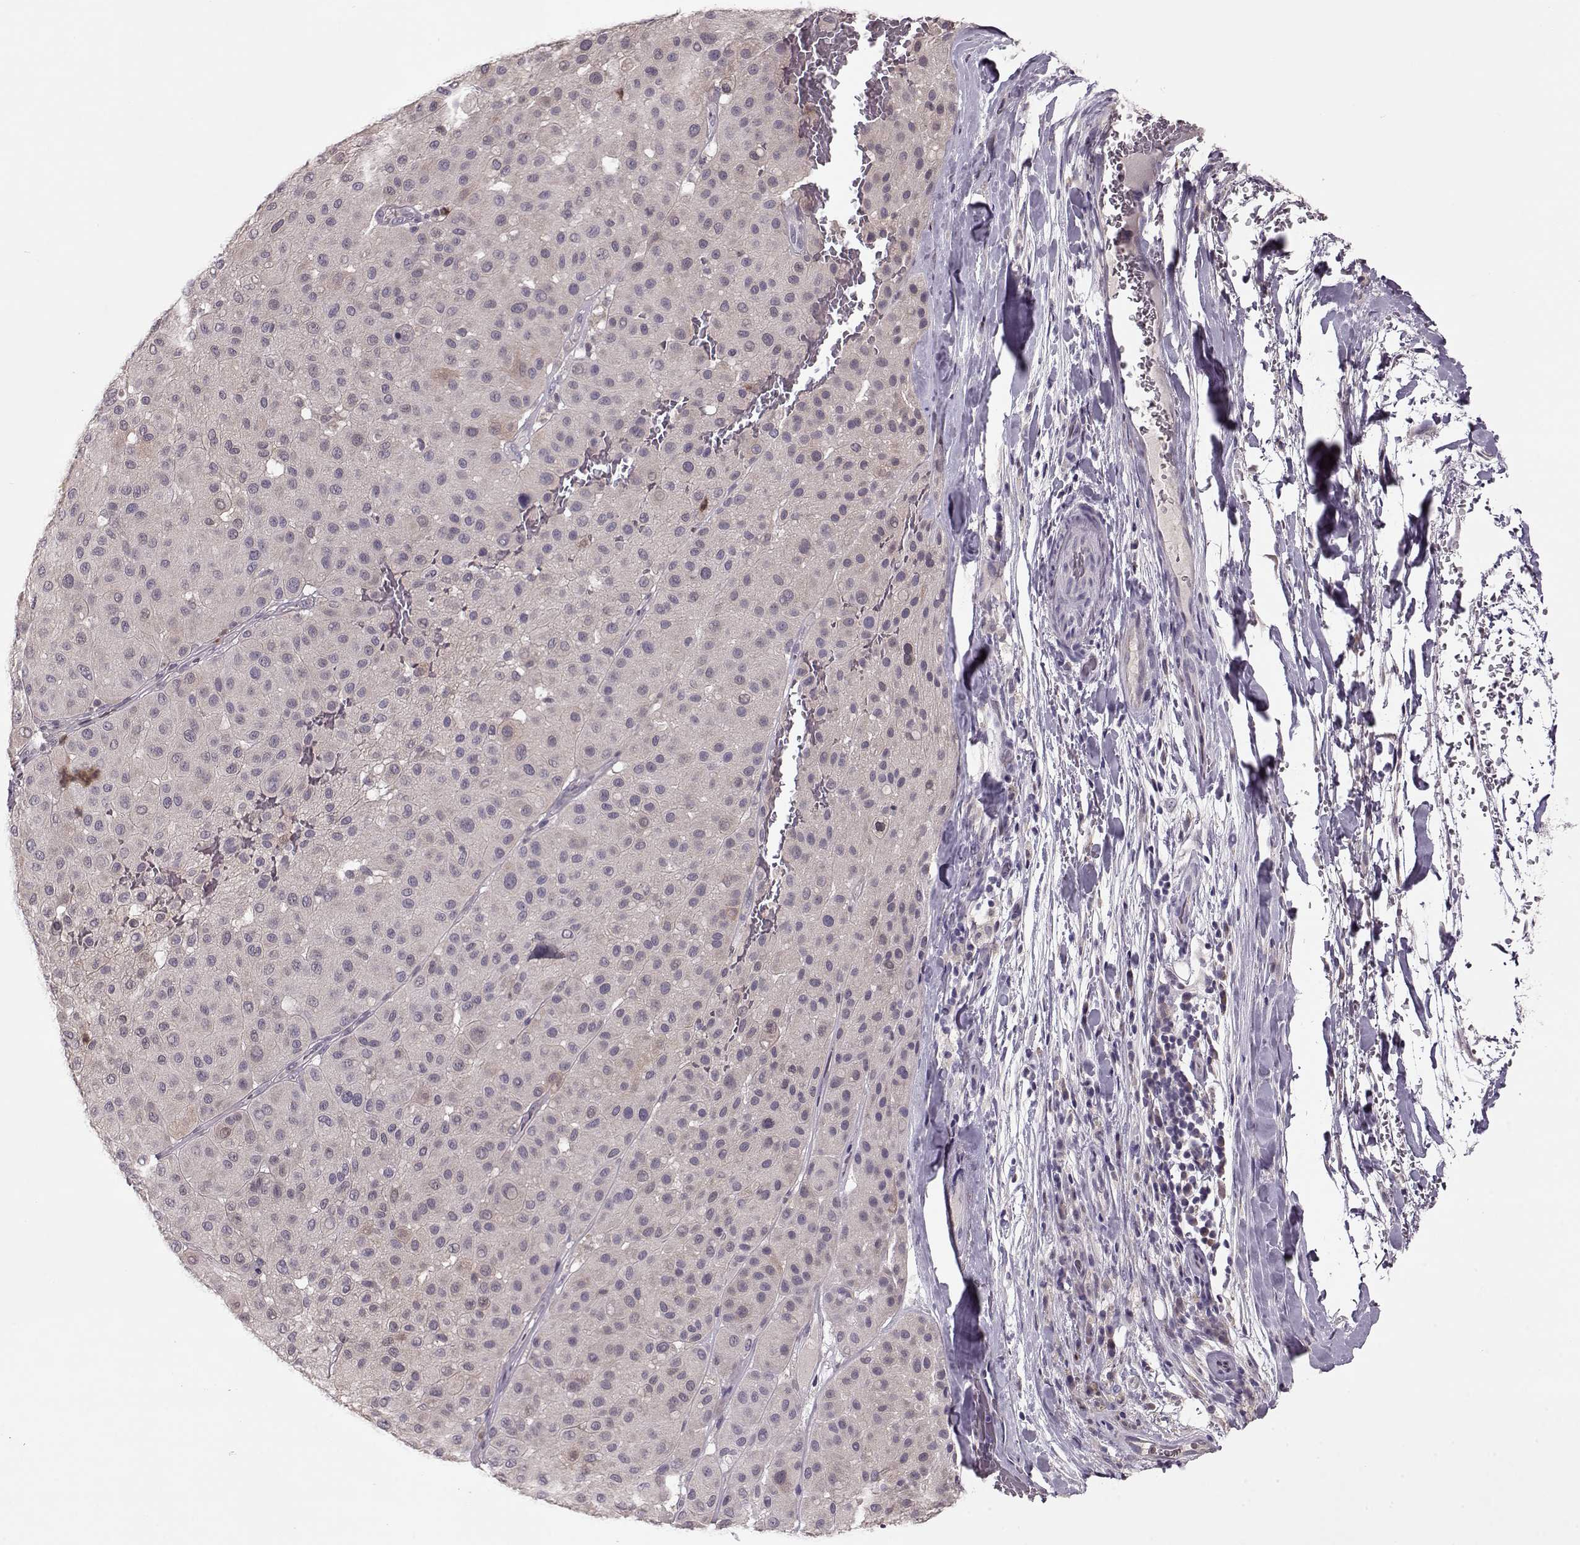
{"staining": {"intensity": "negative", "quantity": "none", "location": "none"}, "tissue": "melanoma", "cell_type": "Tumor cells", "image_type": "cancer", "snomed": [{"axis": "morphology", "description": "Malignant melanoma, Metastatic site"}, {"axis": "topography", "description": "Smooth muscle"}], "caption": "Tumor cells show no significant protein positivity in melanoma. (Immunohistochemistry (ihc), brightfield microscopy, high magnification).", "gene": "ACOT11", "patient": {"sex": "male", "age": 41}}